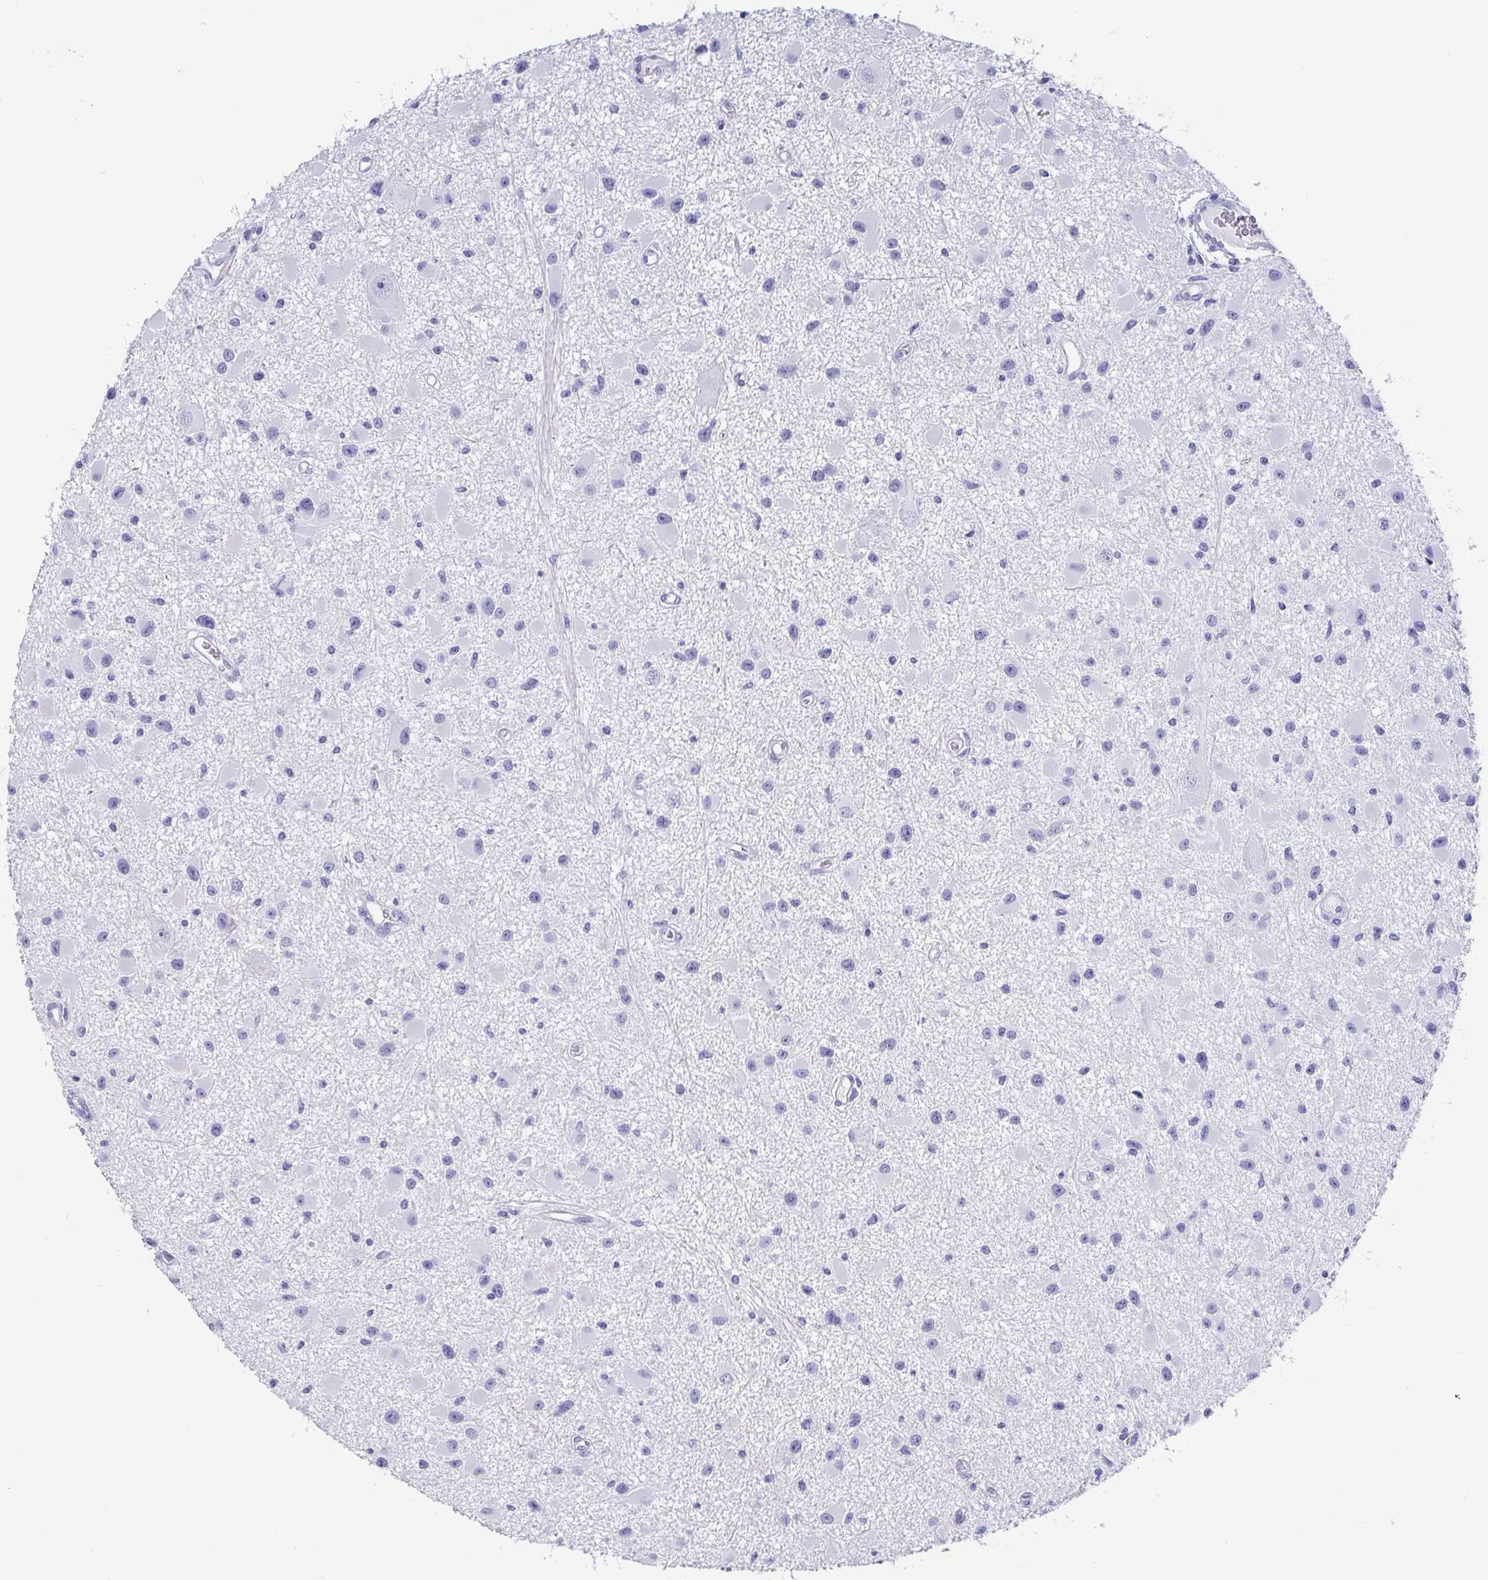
{"staining": {"intensity": "negative", "quantity": "none", "location": "none"}, "tissue": "glioma", "cell_type": "Tumor cells", "image_type": "cancer", "snomed": [{"axis": "morphology", "description": "Glioma, malignant, High grade"}, {"axis": "topography", "description": "Brain"}], "caption": "The micrograph displays no significant positivity in tumor cells of glioma.", "gene": "SCGN", "patient": {"sex": "male", "age": 54}}